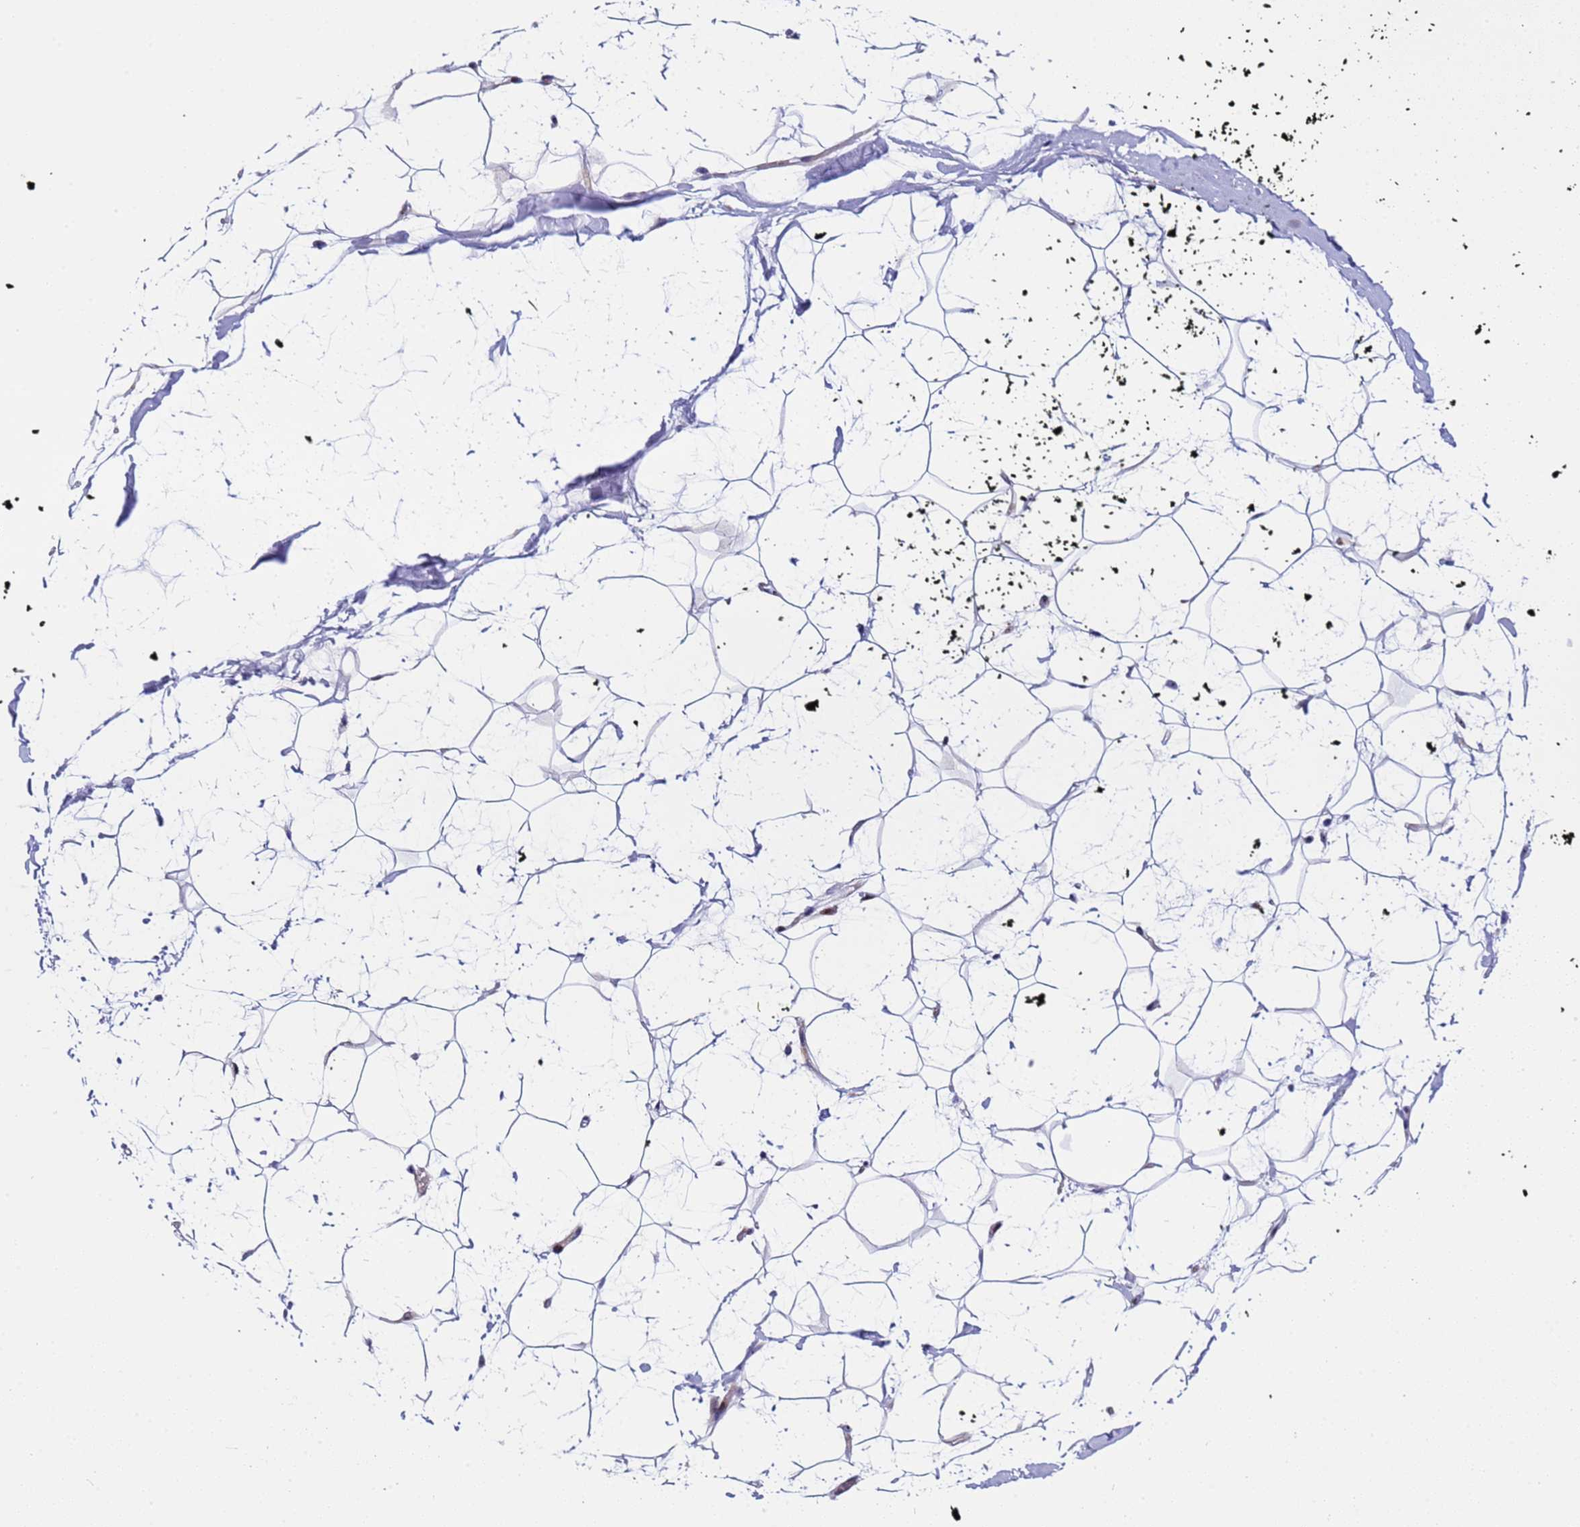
{"staining": {"intensity": "negative", "quantity": "none", "location": "none"}, "tissue": "adipose tissue", "cell_type": "Adipocytes", "image_type": "normal", "snomed": [{"axis": "morphology", "description": "Normal tissue, NOS"}, {"axis": "topography", "description": "Breast"}], "caption": "Protein analysis of benign adipose tissue reveals no significant positivity in adipocytes.", "gene": "POP5", "patient": {"sex": "female", "age": 26}}